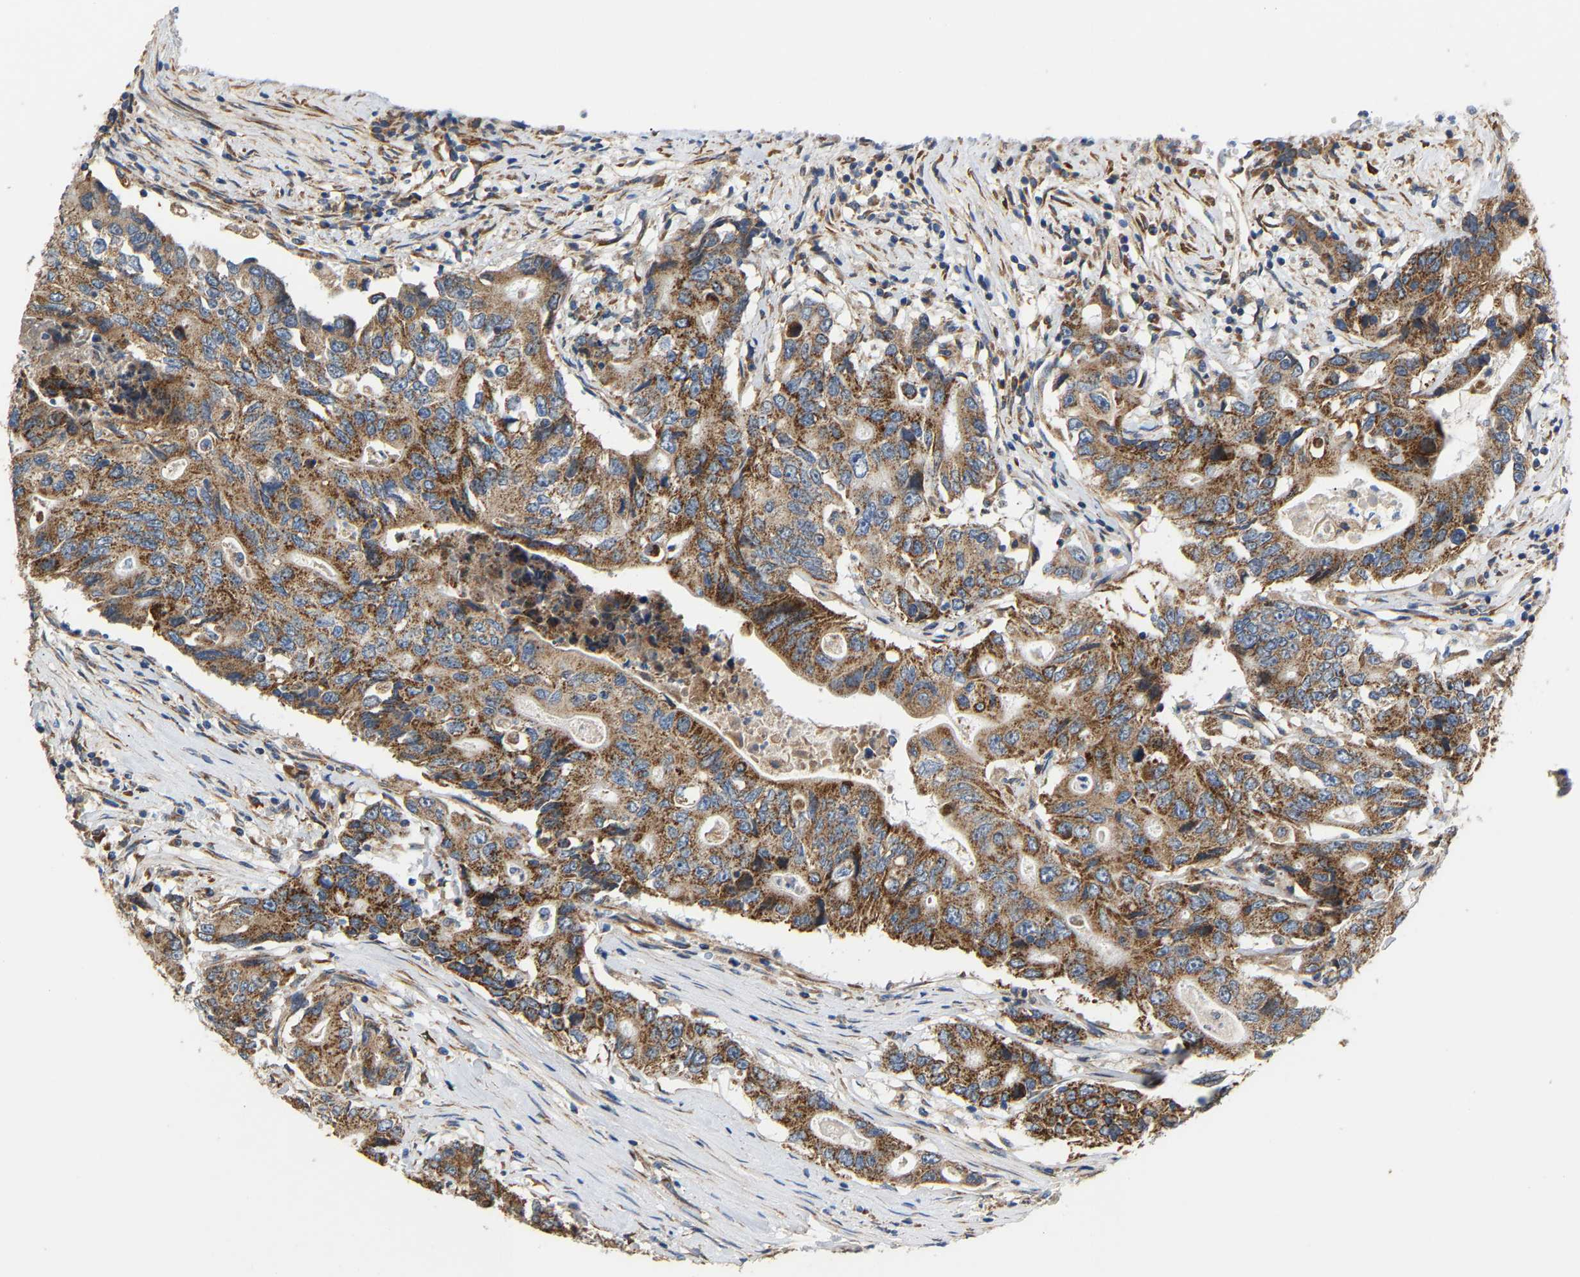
{"staining": {"intensity": "strong", "quantity": ">75%", "location": "cytoplasmic/membranous"}, "tissue": "colorectal cancer", "cell_type": "Tumor cells", "image_type": "cancer", "snomed": [{"axis": "morphology", "description": "Adenocarcinoma, NOS"}, {"axis": "topography", "description": "Colon"}], "caption": "Immunohistochemistry (IHC) (DAB) staining of colorectal adenocarcinoma exhibits strong cytoplasmic/membranous protein expression in about >75% of tumor cells. (Brightfield microscopy of DAB IHC at high magnification).", "gene": "TMEM168", "patient": {"sex": "female", "age": 77}}